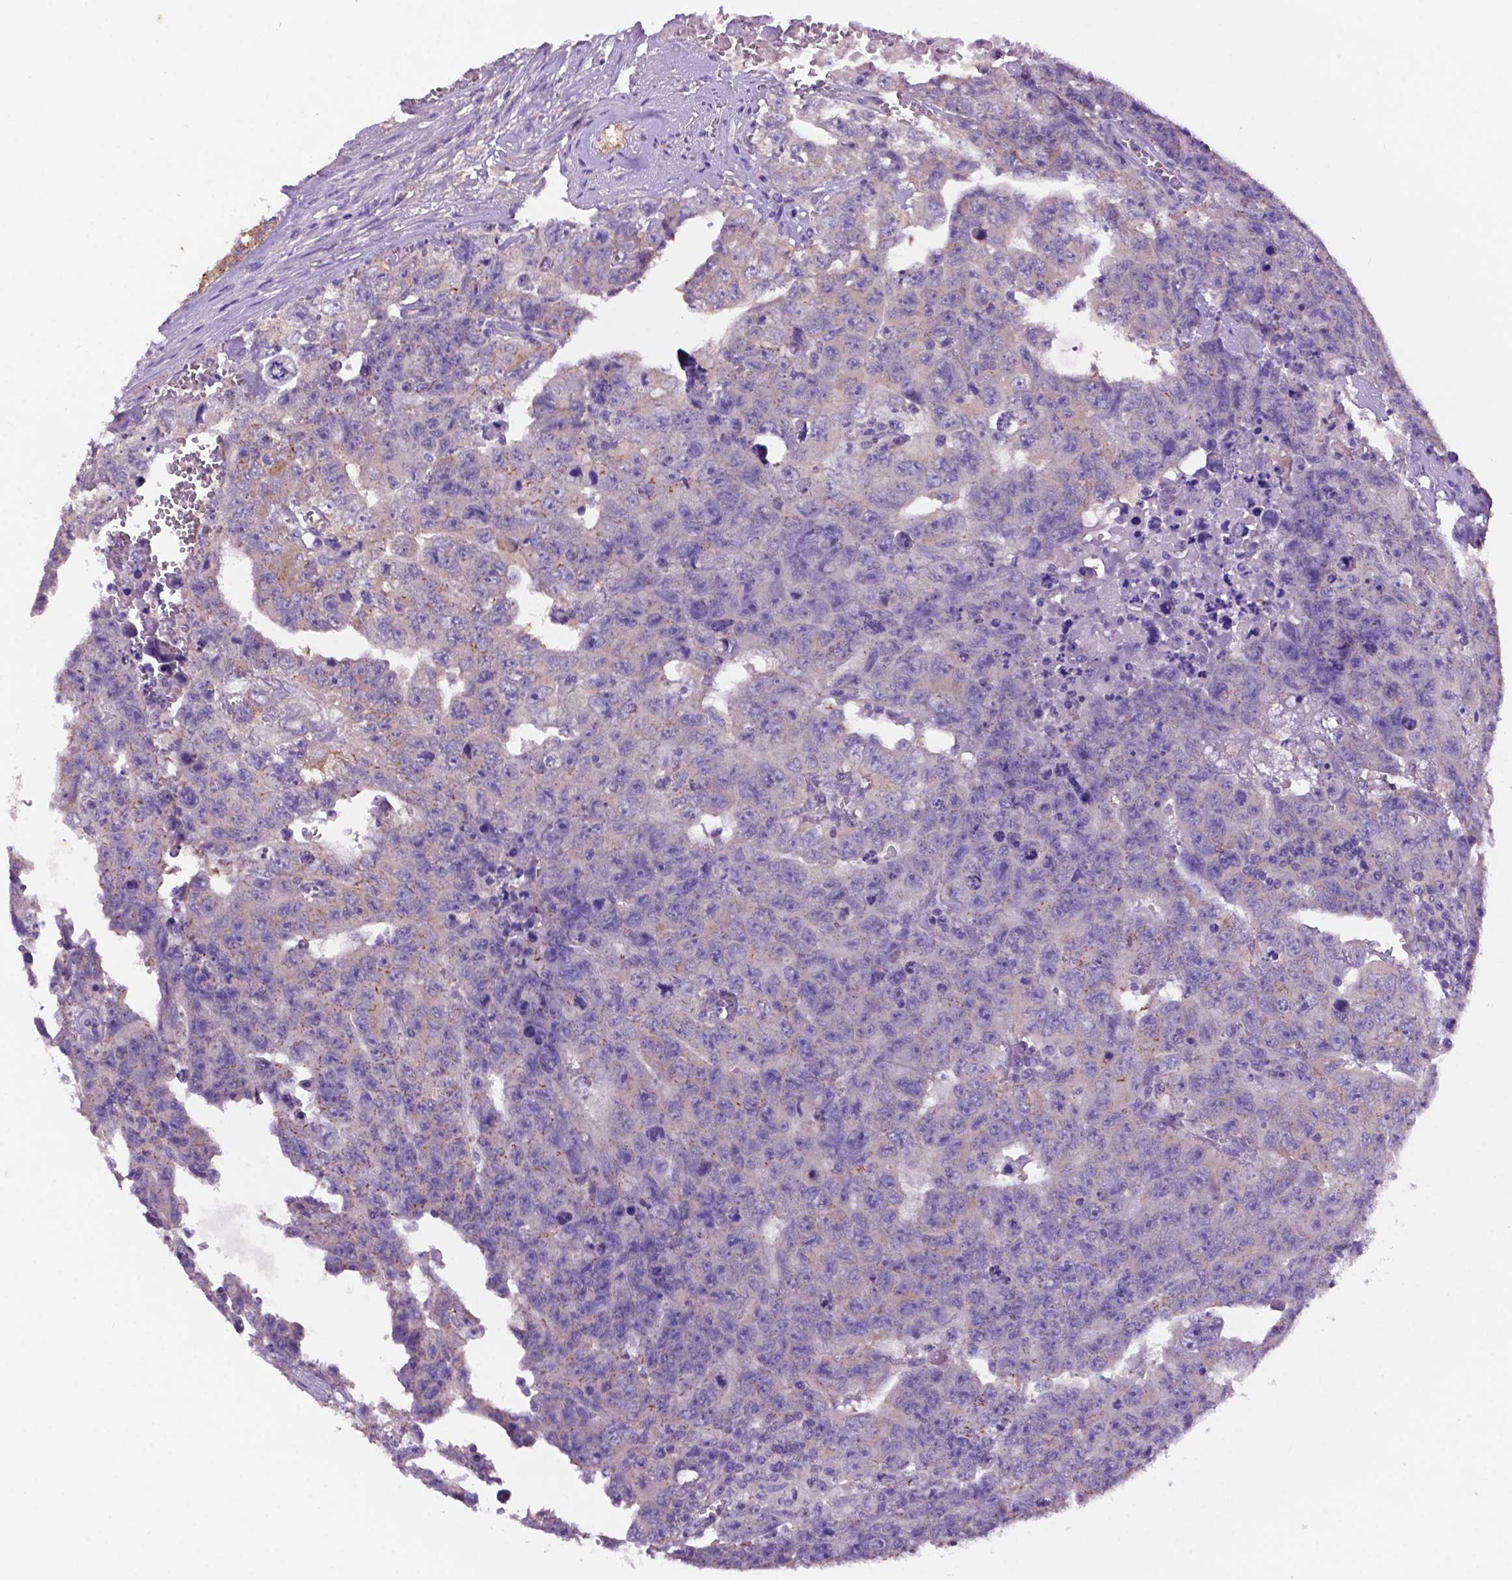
{"staining": {"intensity": "weak", "quantity": "<25%", "location": "cytoplasmic/membranous"}, "tissue": "testis cancer", "cell_type": "Tumor cells", "image_type": "cancer", "snomed": [{"axis": "morphology", "description": "Carcinoma, Embryonal, NOS"}, {"axis": "topography", "description": "Testis"}], "caption": "Tumor cells show no significant expression in testis cancer.", "gene": "PRPS2", "patient": {"sex": "male", "age": 24}}